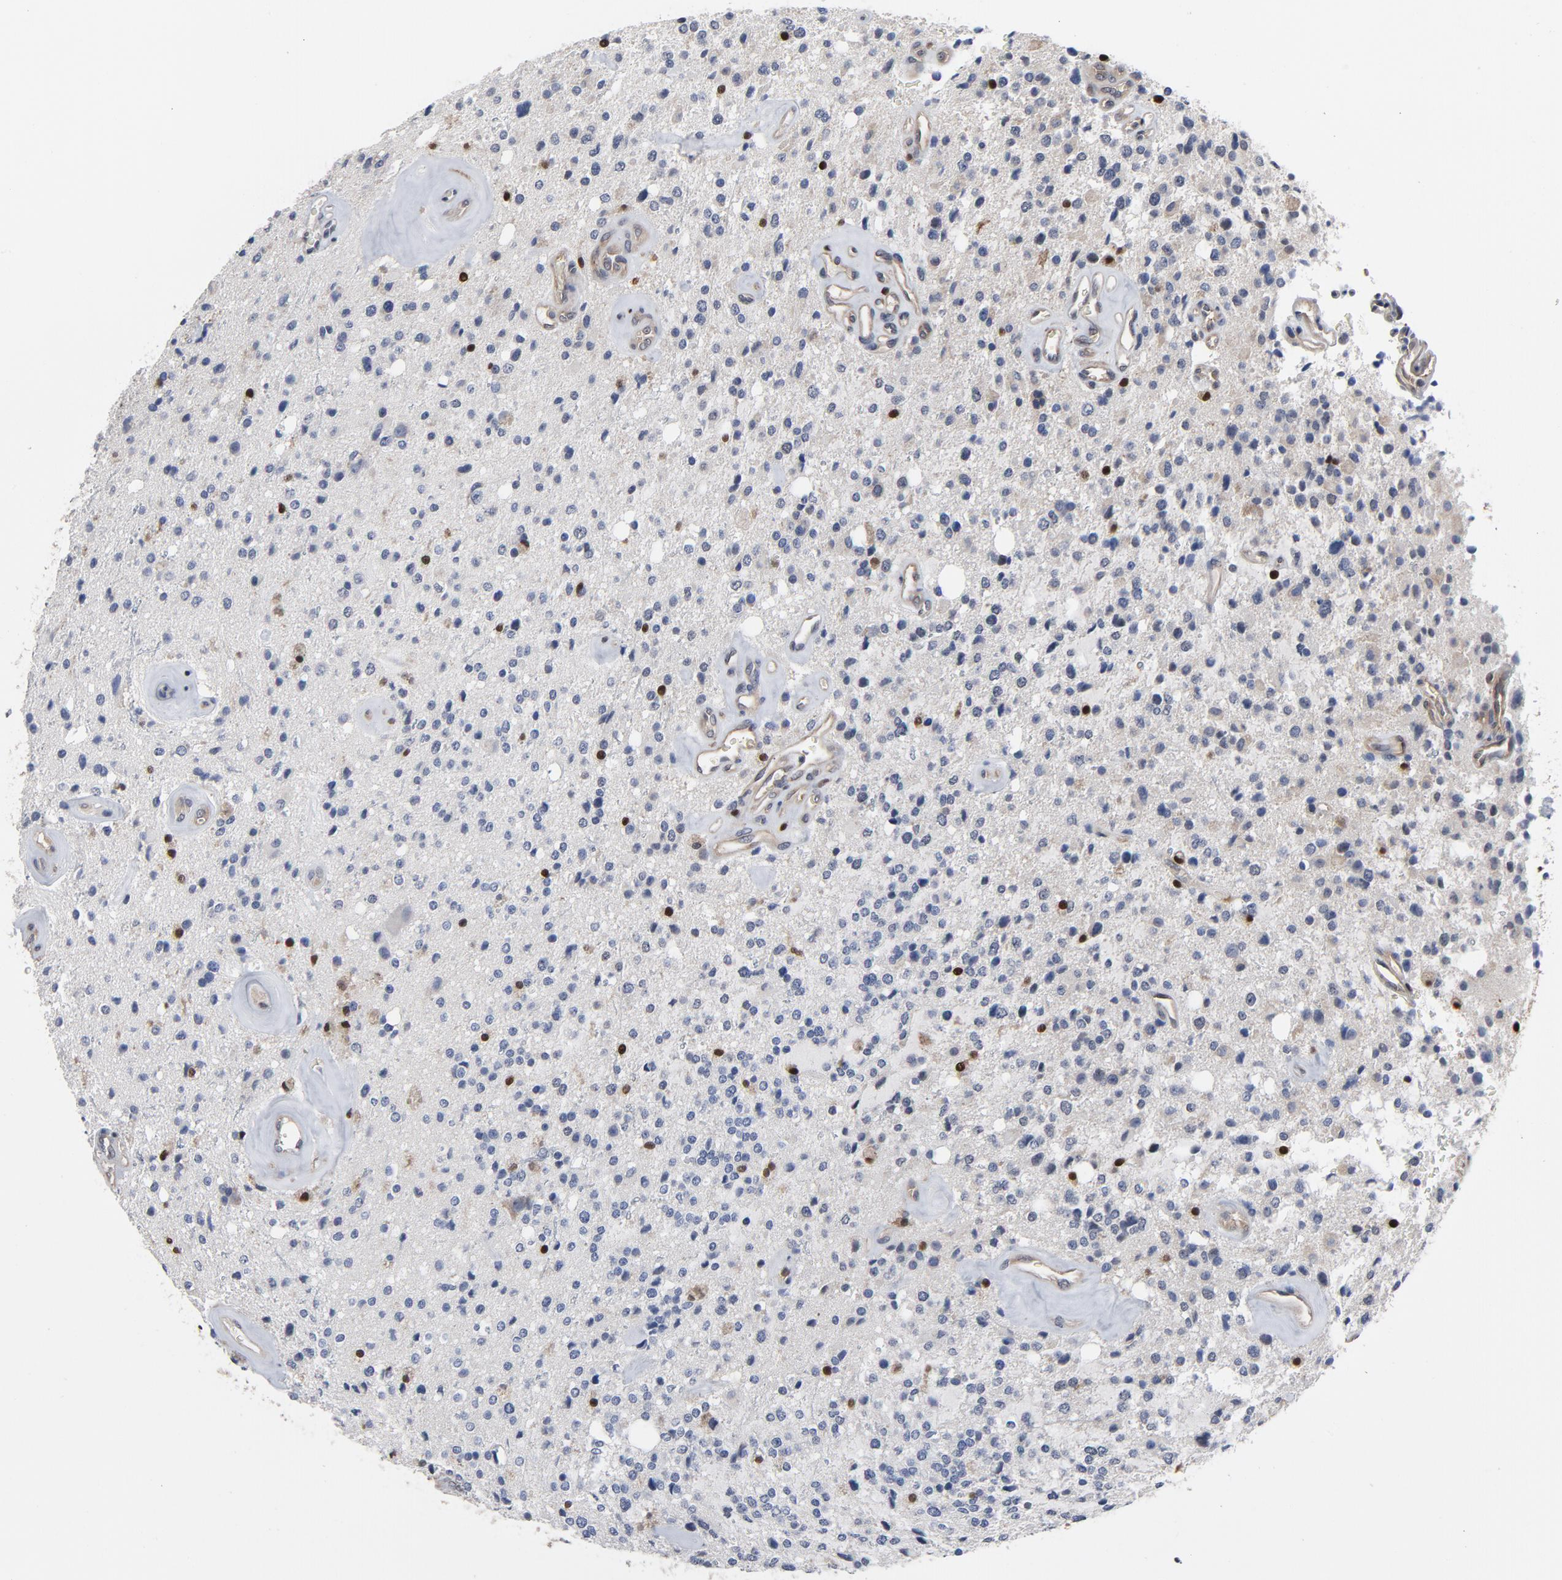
{"staining": {"intensity": "negative", "quantity": "none", "location": "none"}, "tissue": "glioma", "cell_type": "Tumor cells", "image_type": "cancer", "snomed": [{"axis": "morphology", "description": "Glioma, malignant, High grade"}, {"axis": "topography", "description": "Brain"}], "caption": "DAB (3,3'-diaminobenzidine) immunohistochemical staining of human glioma demonstrates no significant positivity in tumor cells.", "gene": "NFKB1", "patient": {"sex": "male", "age": 47}}